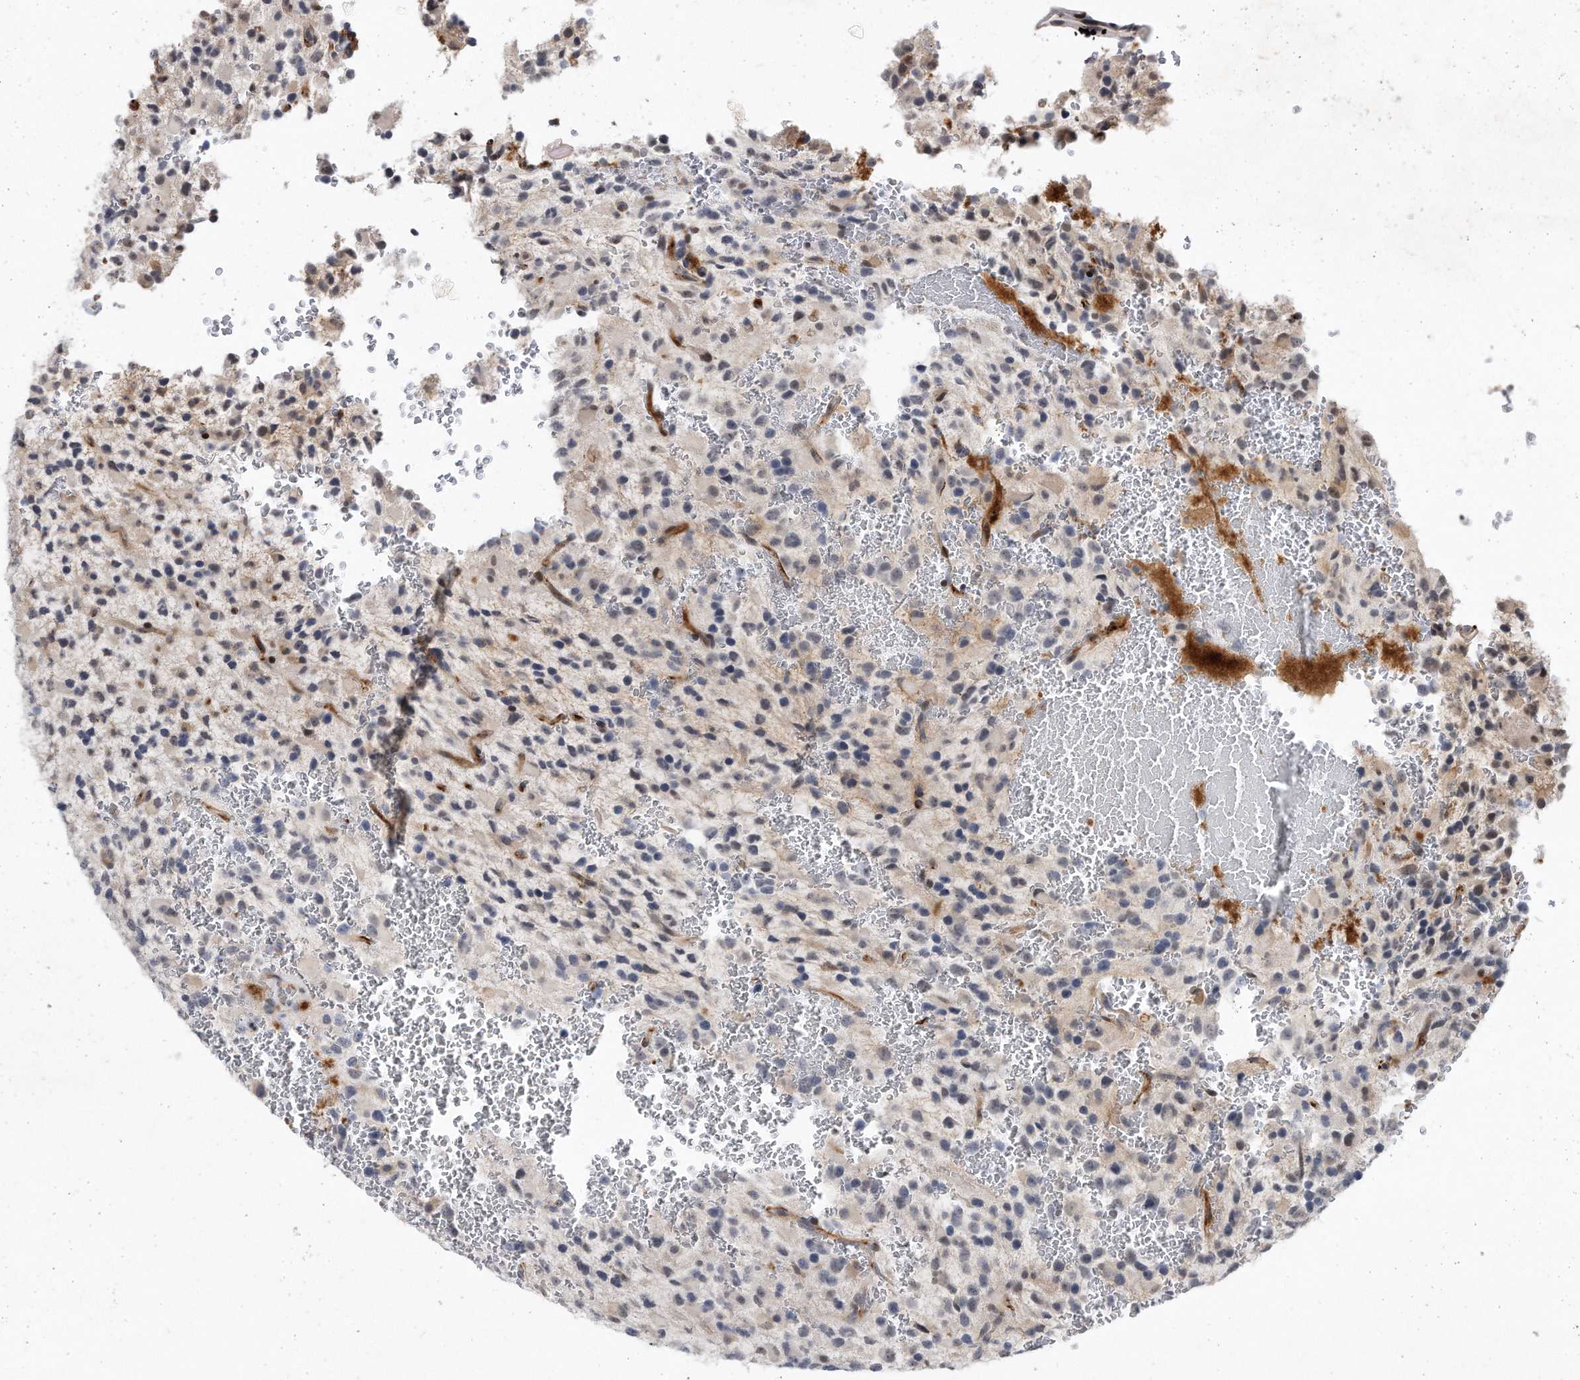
{"staining": {"intensity": "negative", "quantity": "none", "location": "none"}, "tissue": "glioma", "cell_type": "Tumor cells", "image_type": "cancer", "snomed": [{"axis": "morphology", "description": "Glioma, malignant, High grade"}, {"axis": "topography", "description": "Brain"}], "caption": "Micrograph shows no protein positivity in tumor cells of high-grade glioma (malignant) tissue.", "gene": "PGBD2", "patient": {"sex": "male", "age": 34}}